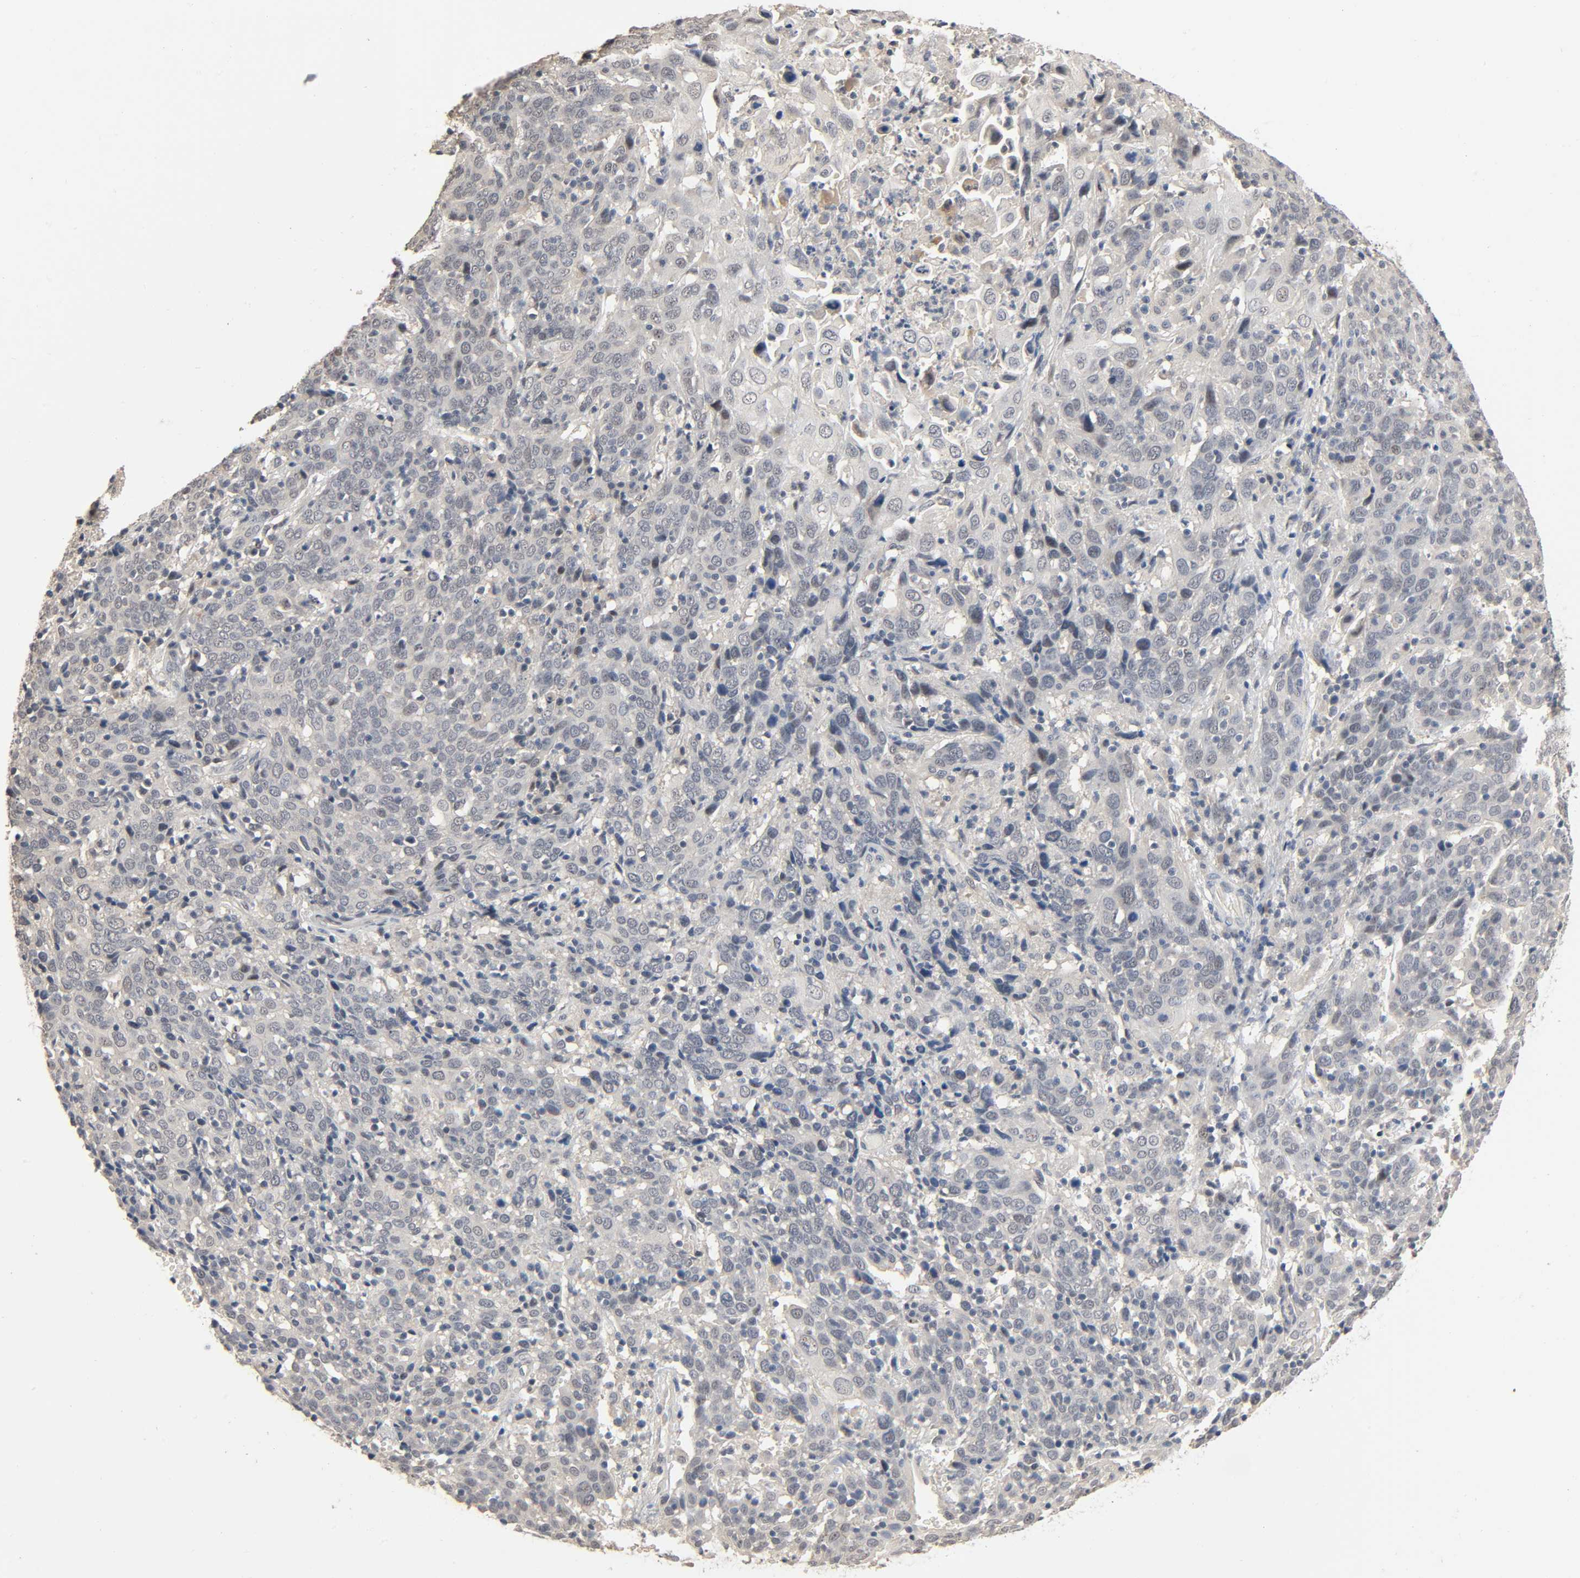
{"staining": {"intensity": "negative", "quantity": "none", "location": "none"}, "tissue": "cervical cancer", "cell_type": "Tumor cells", "image_type": "cancer", "snomed": [{"axis": "morphology", "description": "Normal tissue, NOS"}, {"axis": "morphology", "description": "Squamous cell carcinoma, NOS"}, {"axis": "topography", "description": "Cervix"}], "caption": "DAB (3,3'-diaminobenzidine) immunohistochemical staining of human cervical squamous cell carcinoma shows no significant positivity in tumor cells.", "gene": "MAGEA8", "patient": {"sex": "female", "age": 67}}